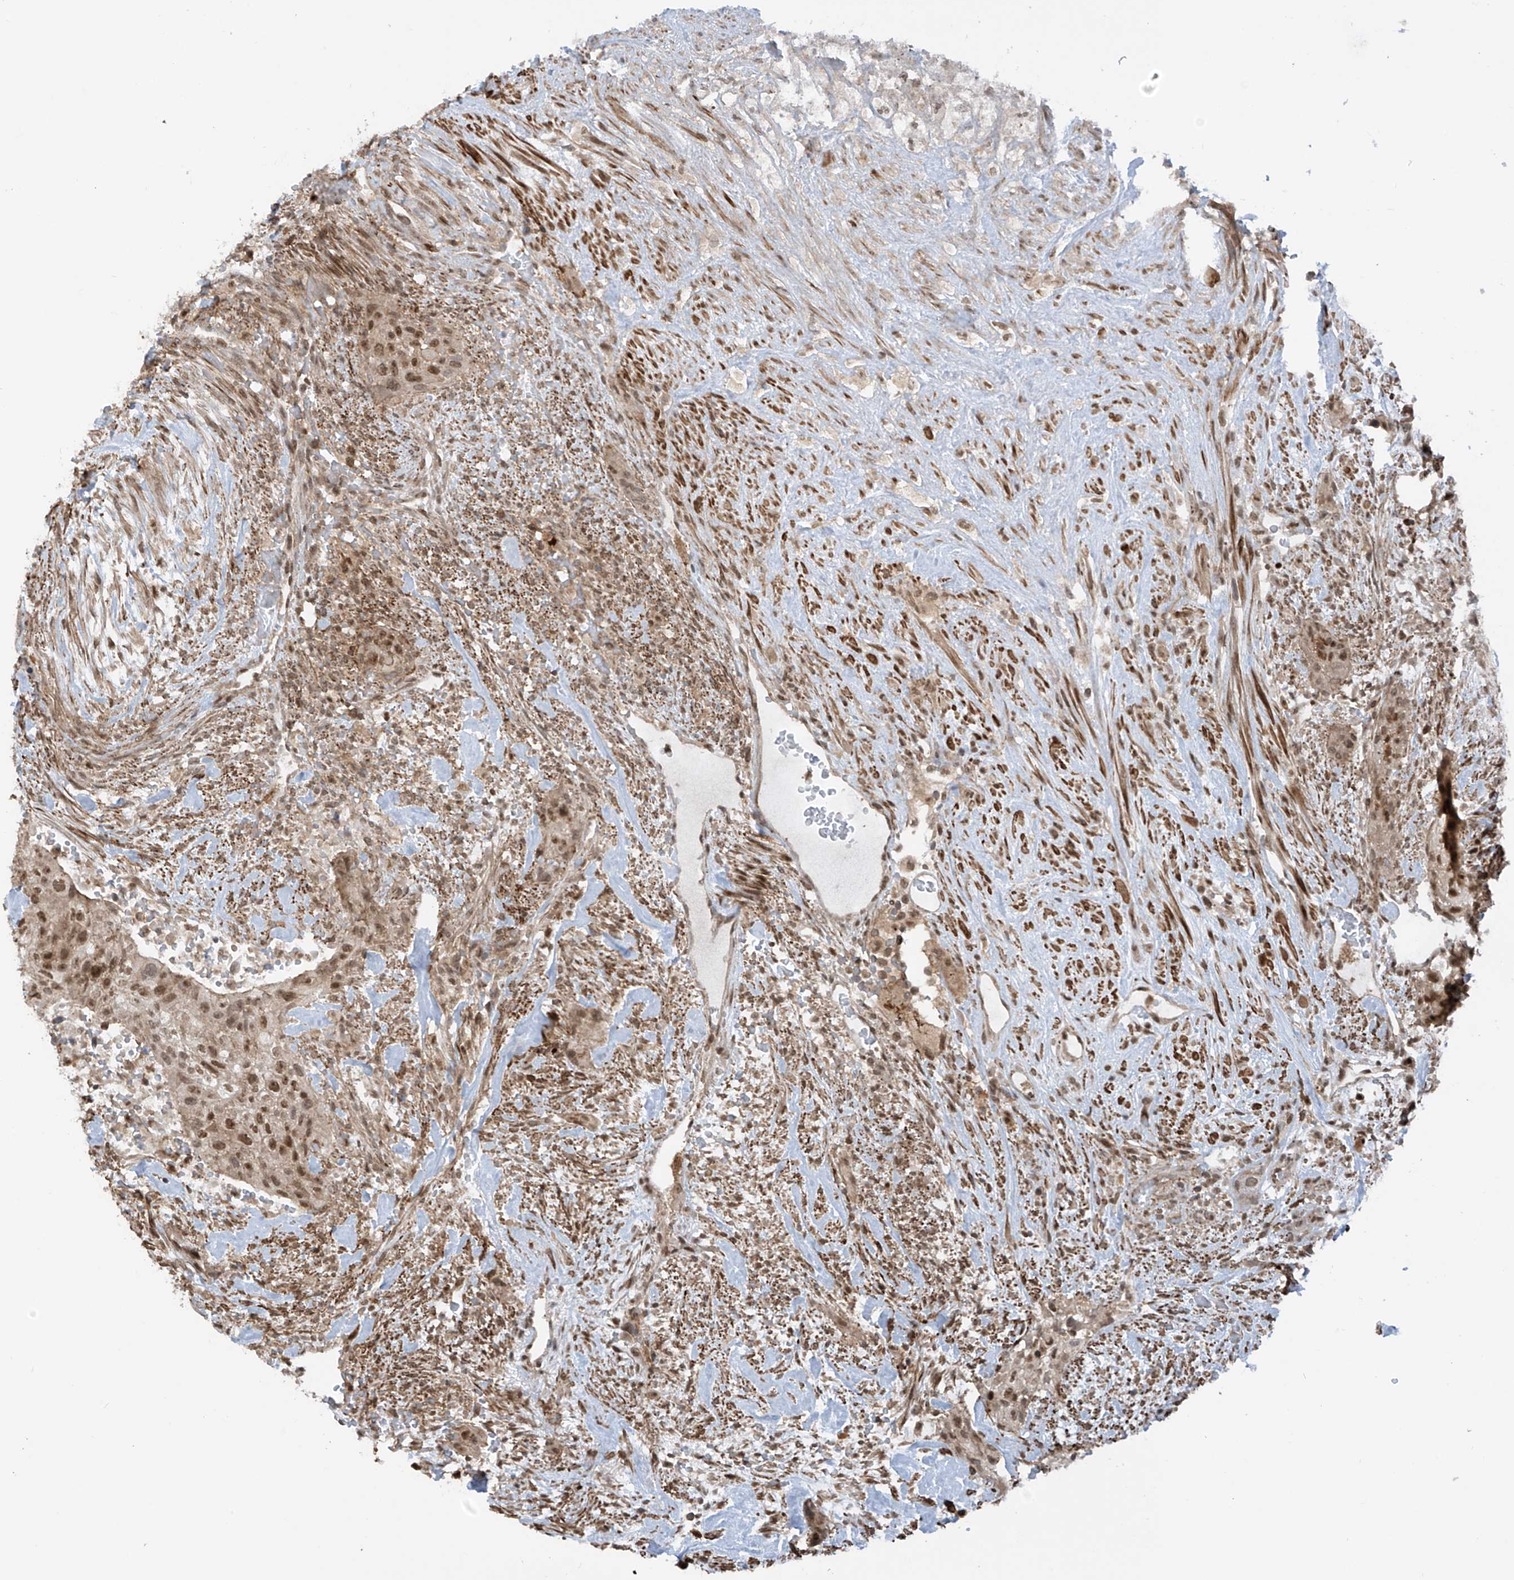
{"staining": {"intensity": "moderate", "quantity": ">75%", "location": "nuclear"}, "tissue": "urothelial cancer", "cell_type": "Tumor cells", "image_type": "cancer", "snomed": [{"axis": "morphology", "description": "Urothelial carcinoma, High grade"}, {"axis": "topography", "description": "Urinary bladder"}], "caption": "Approximately >75% of tumor cells in urothelial cancer demonstrate moderate nuclear protein positivity as visualized by brown immunohistochemical staining.", "gene": "REPIN1", "patient": {"sex": "male", "age": 35}}